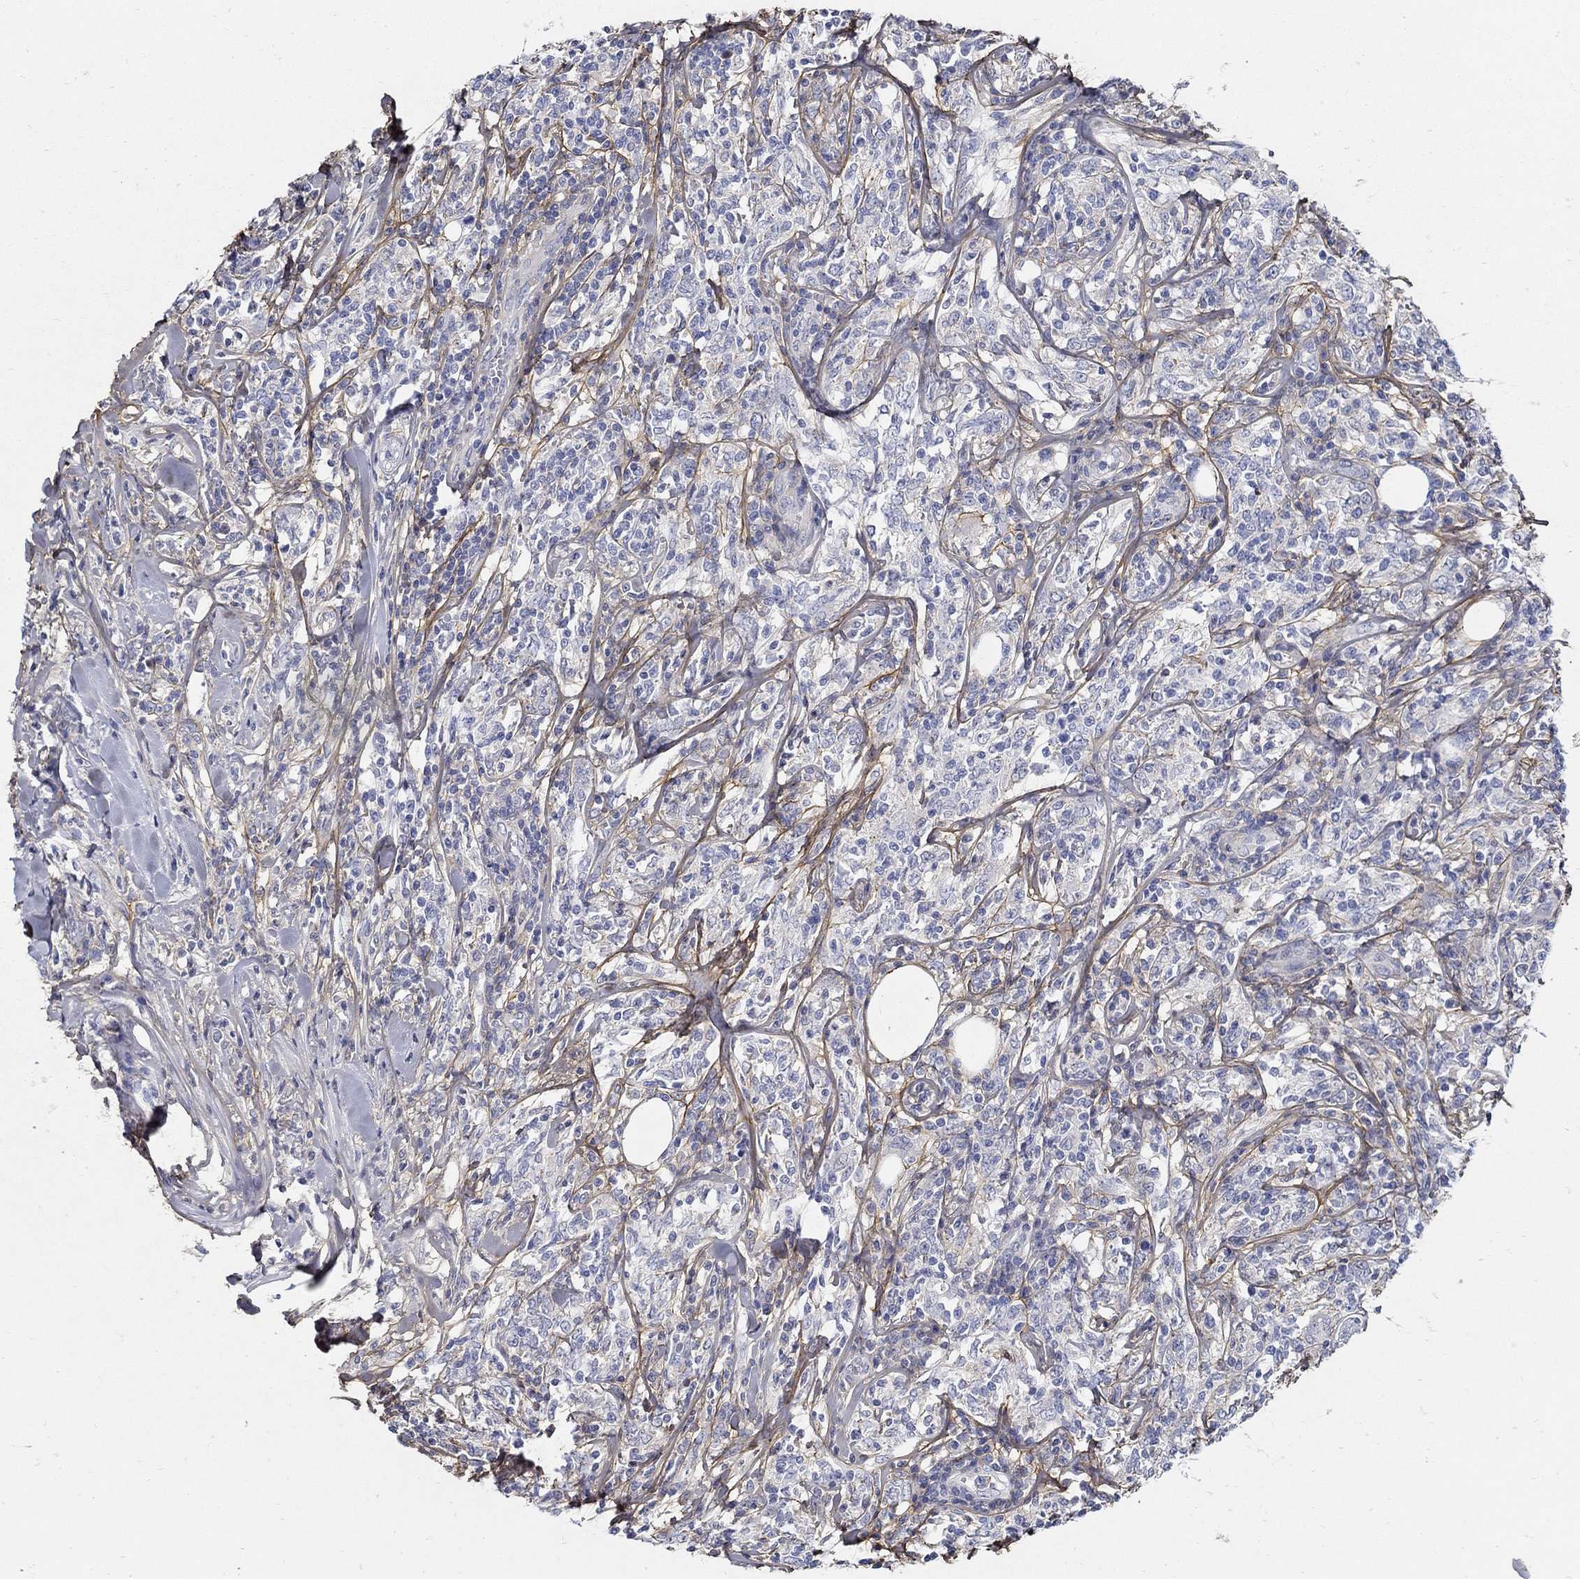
{"staining": {"intensity": "negative", "quantity": "none", "location": "none"}, "tissue": "lymphoma", "cell_type": "Tumor cells", "image_type": "cancer", "snomed": [{"axis": "morphology", "description": "Malignant lymphoma, non-Hodgkin's type, High grade"}, {"axis": "topography", "description": "Lymph node"}], "caption": "The histopathology image shows no staining of tumor cells in high-grade malignant lymphoma, non-Hodgkin's type.", "gene": "TGFBI", "patient": {"sex": "female", "age": 84}}